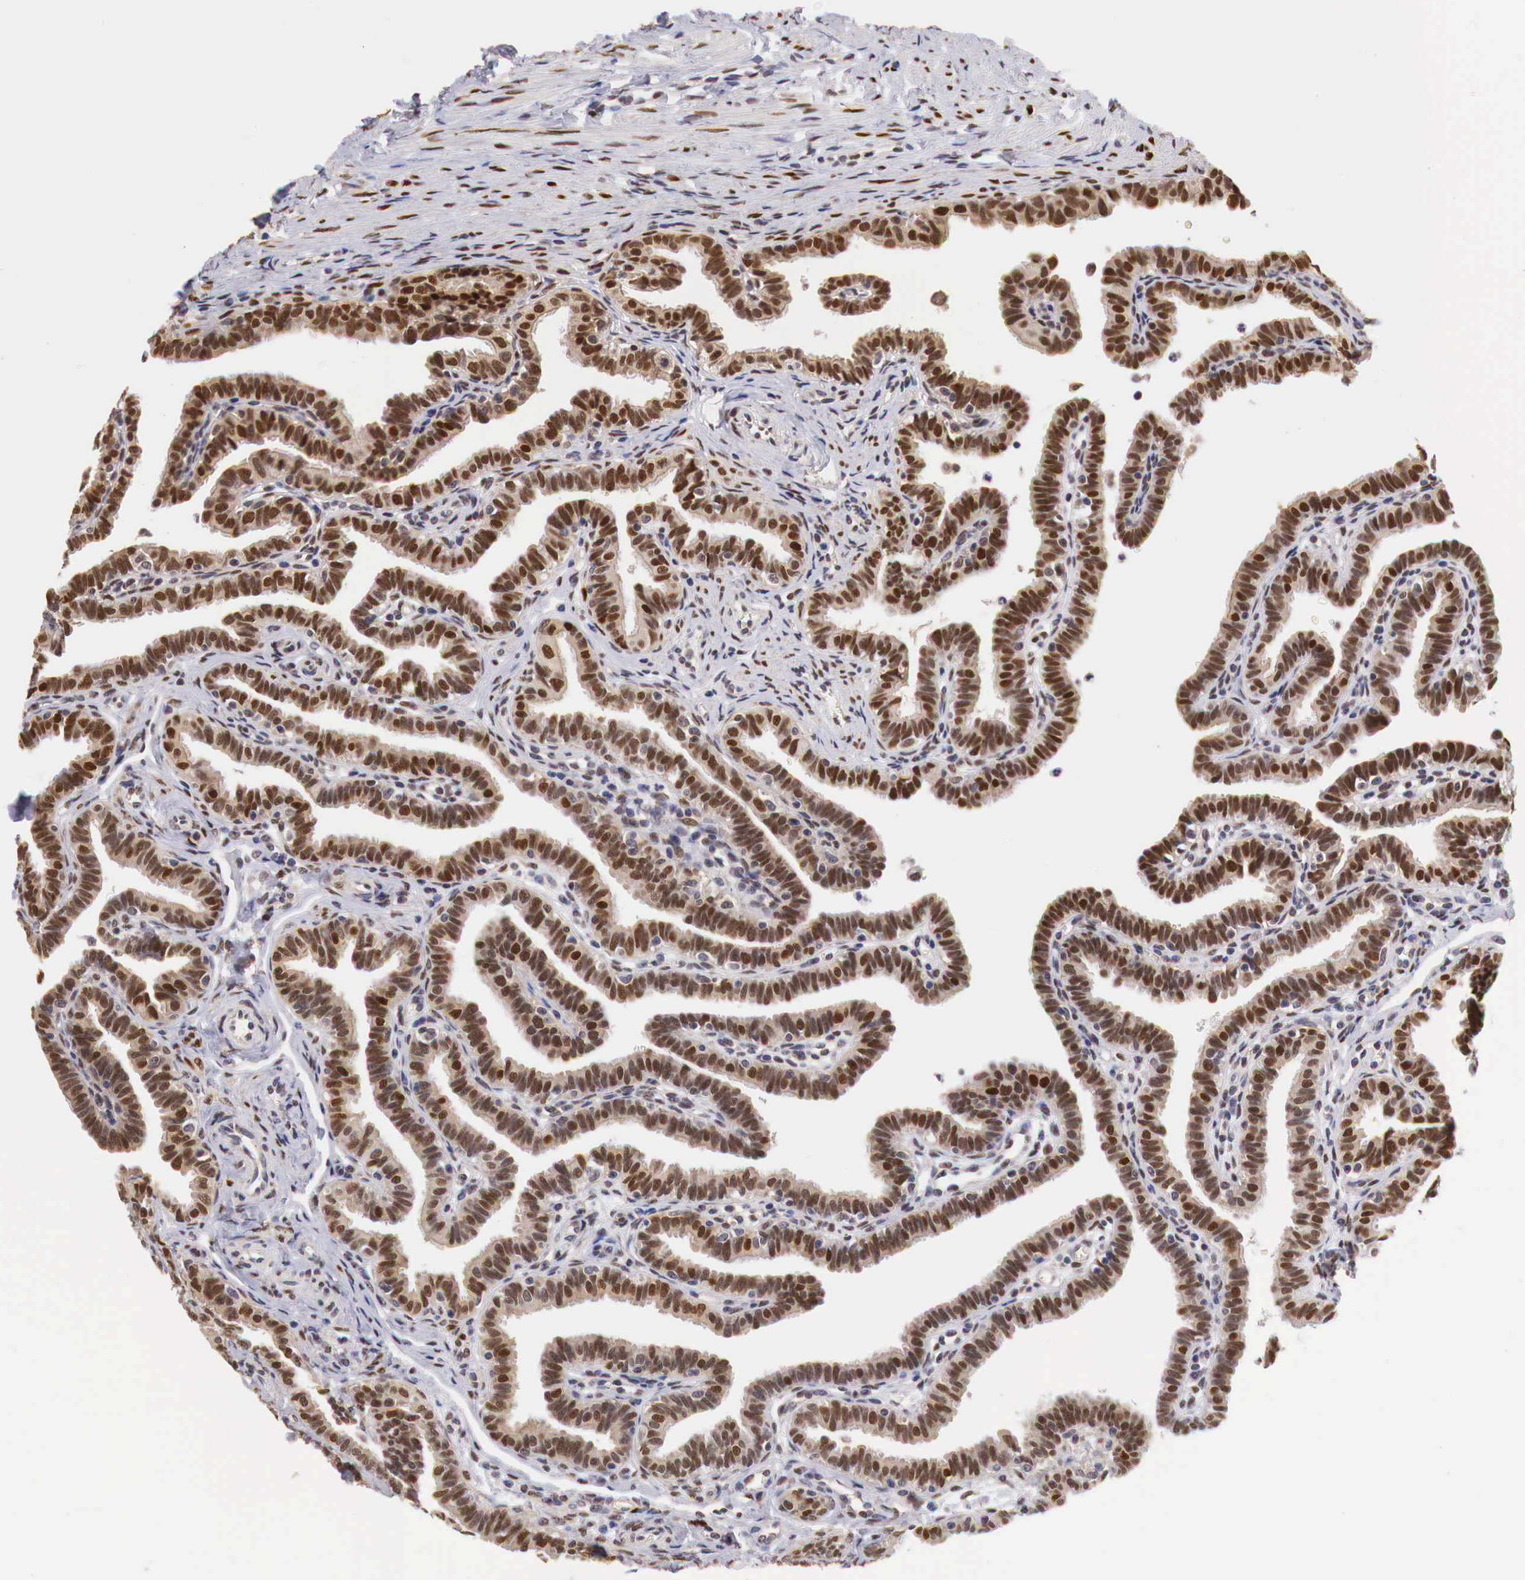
{"staining": {"intensity": "strong", "quantity": ">75%", "location": "cytoplasmic/membranous,nuclear"}, "tissue": "fallopian tube", "cell_type": "Glandular cells", "image_type": "normal", "snomed": [{"axis": "morphology", "description": "Normal tissue, NOS"}, {"axis": "topography", "description": "Fallopian tube"}], "caption": "Immunohistochemical staining of normal fallopian tube reveals high levels of strong cytoplasmic/membranous,nuclear positivity in about >75% of glandular cells.", "gene": "PABIR2", "patient": {"sex": "female", "age": 41}}